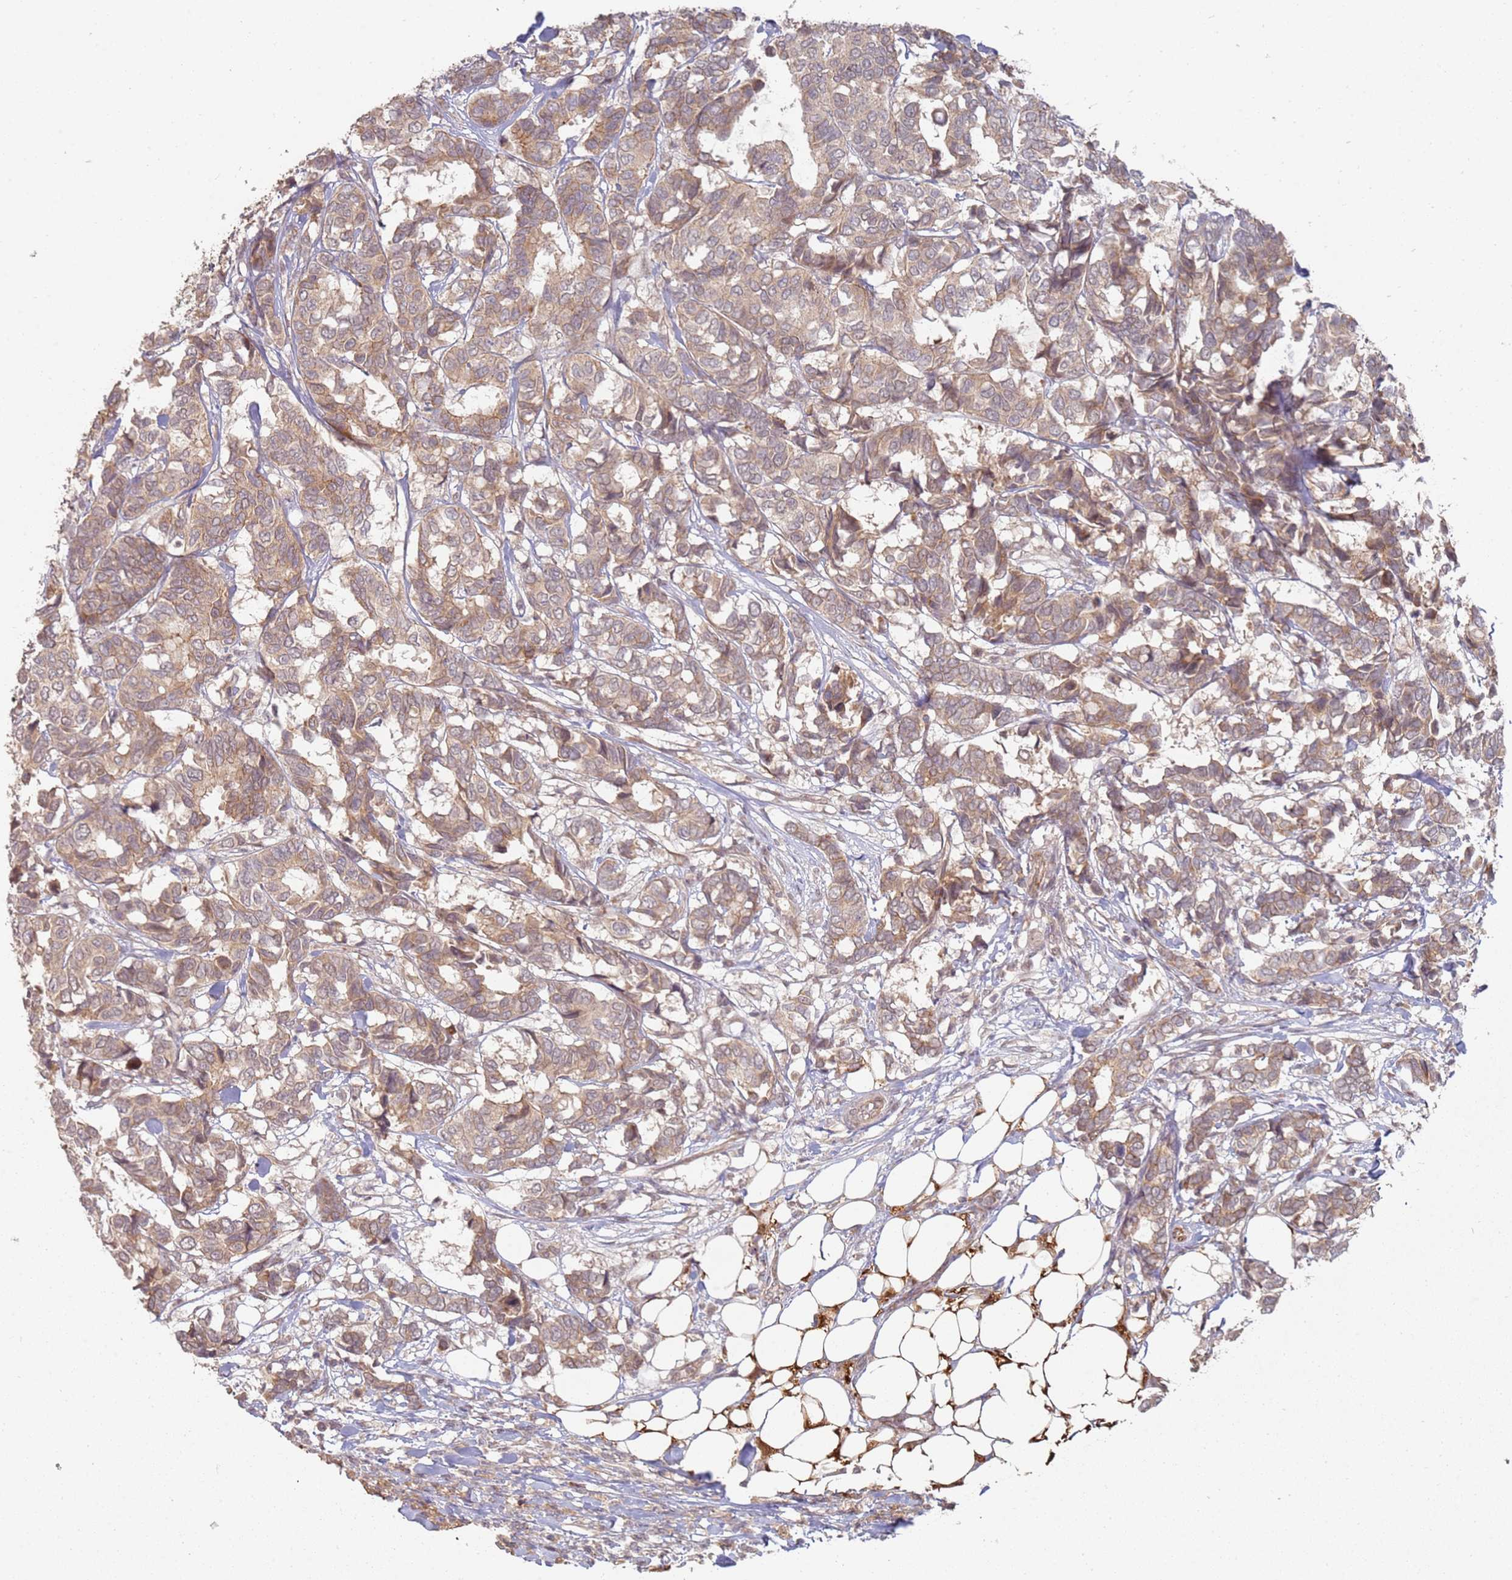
{"staining": {"intensity": "weak", "quantity": ">75%", "location": "cytoplasmic/membranous"}, "tissue": "breast cancer", "cell_type": "Tumor cells", "image_type": "cancer", "snomed": [{"axis": "morphology", "description": "Duct carcinoma"}, {"axis": "topography", "description": "Breast"}], "caption": "Approximately >75% of tumor cells in breast cancer exhibit weak cytoplasmic/membranous protein staining as visualized by brown immunohistochemical staining.", "gene": "MPEG1", "patient": {"sex": "female", "age": 87}}